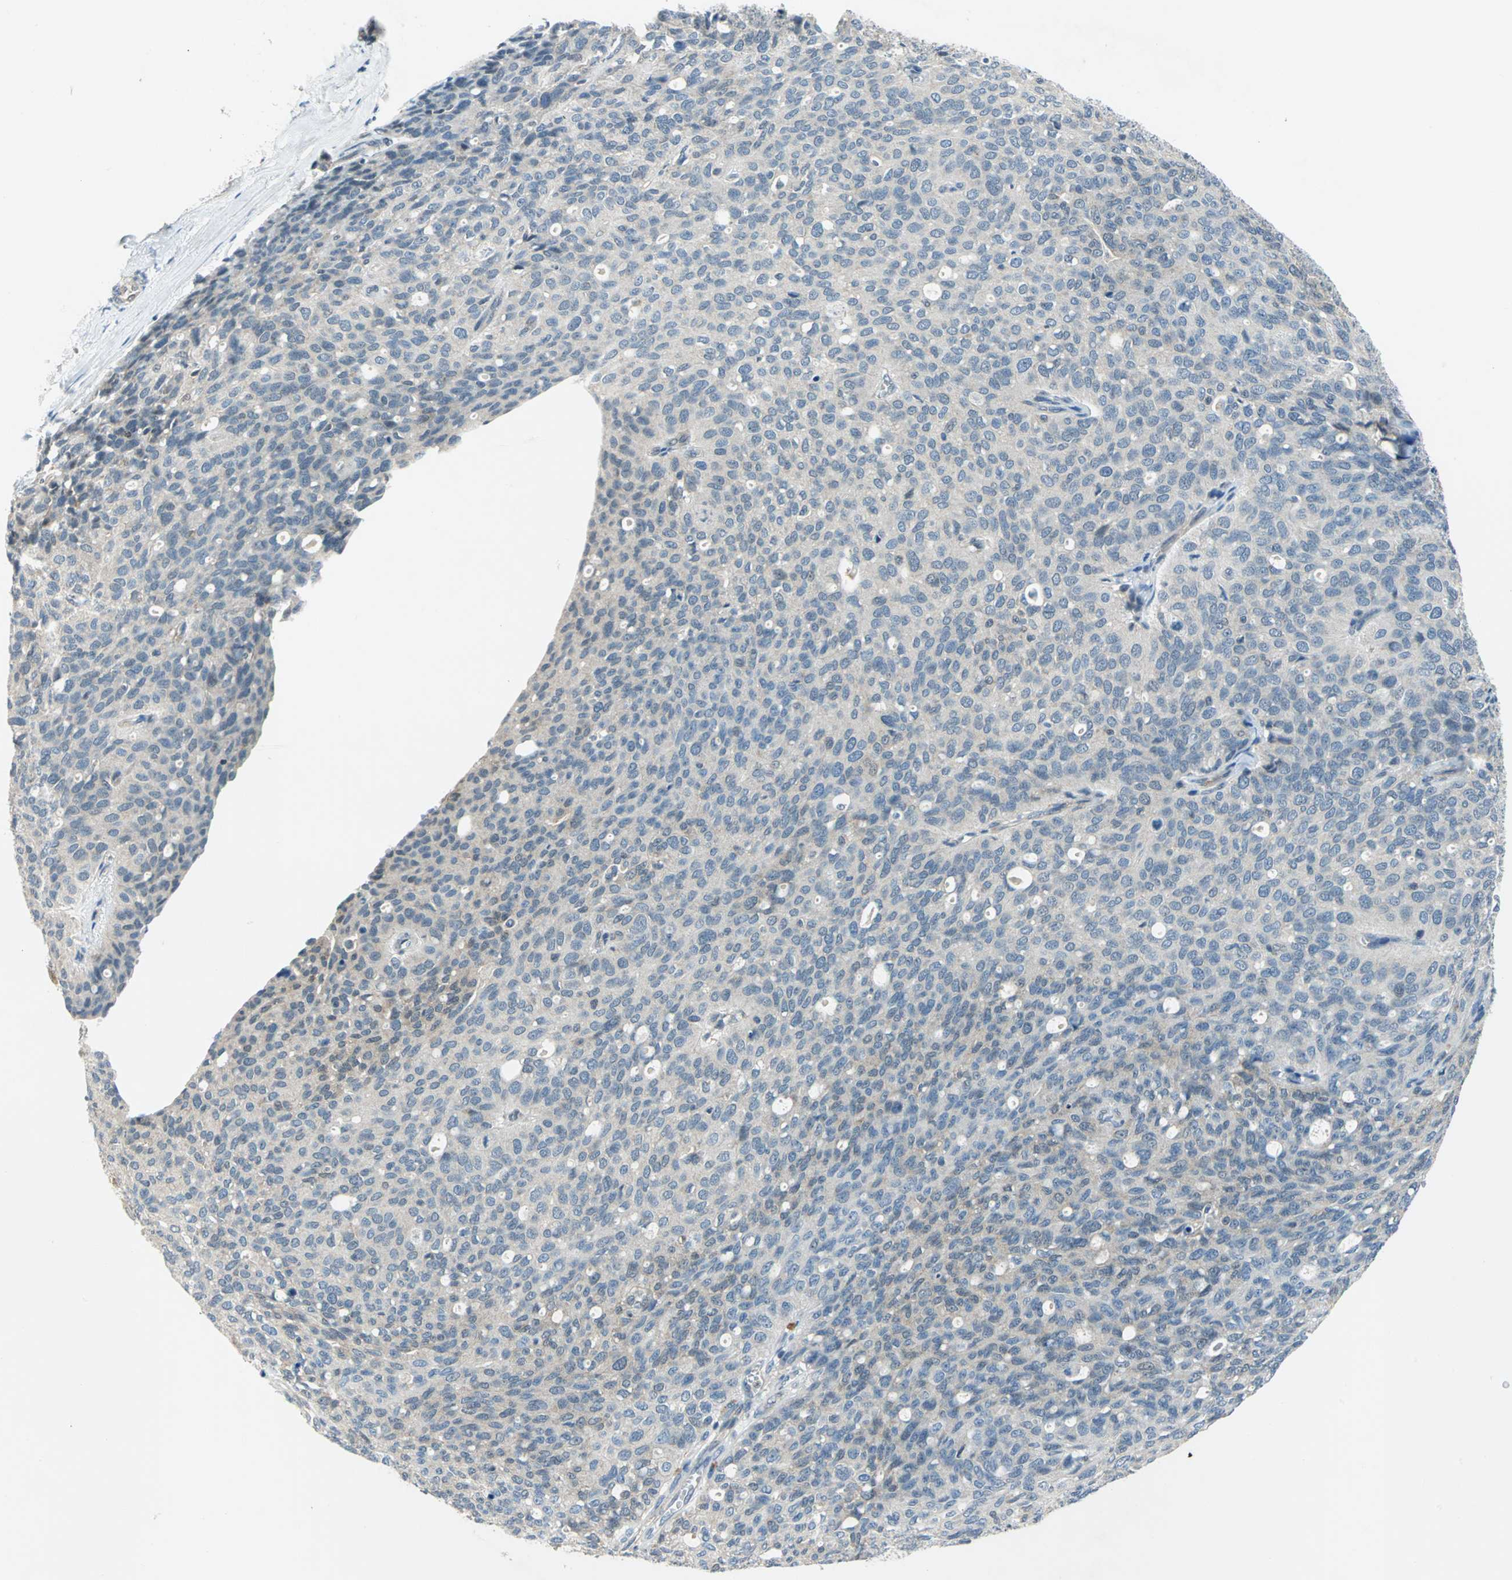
{"staining": {"intensity": "weak", "quantity": "<25%", "location": "cytoplasmic/membranous"}, "tissue": "ovarian cancer", "cell_type": "Tumor cells", "image_type": "cancer", "snomed": [{"axis": "morphology", "description": "Carcinoma, endometroid"}, {"axis": "topography", "description": "Ovary"}], "caption": "DAB (3,3'-diaminobenzidine) immunohistochemical staining of human ovarian cancer (endometroid carcinoma) displays no significant staining in tumor cells.", "gene": "PIN1", "patient": {"sex": "female", "age": 60}}